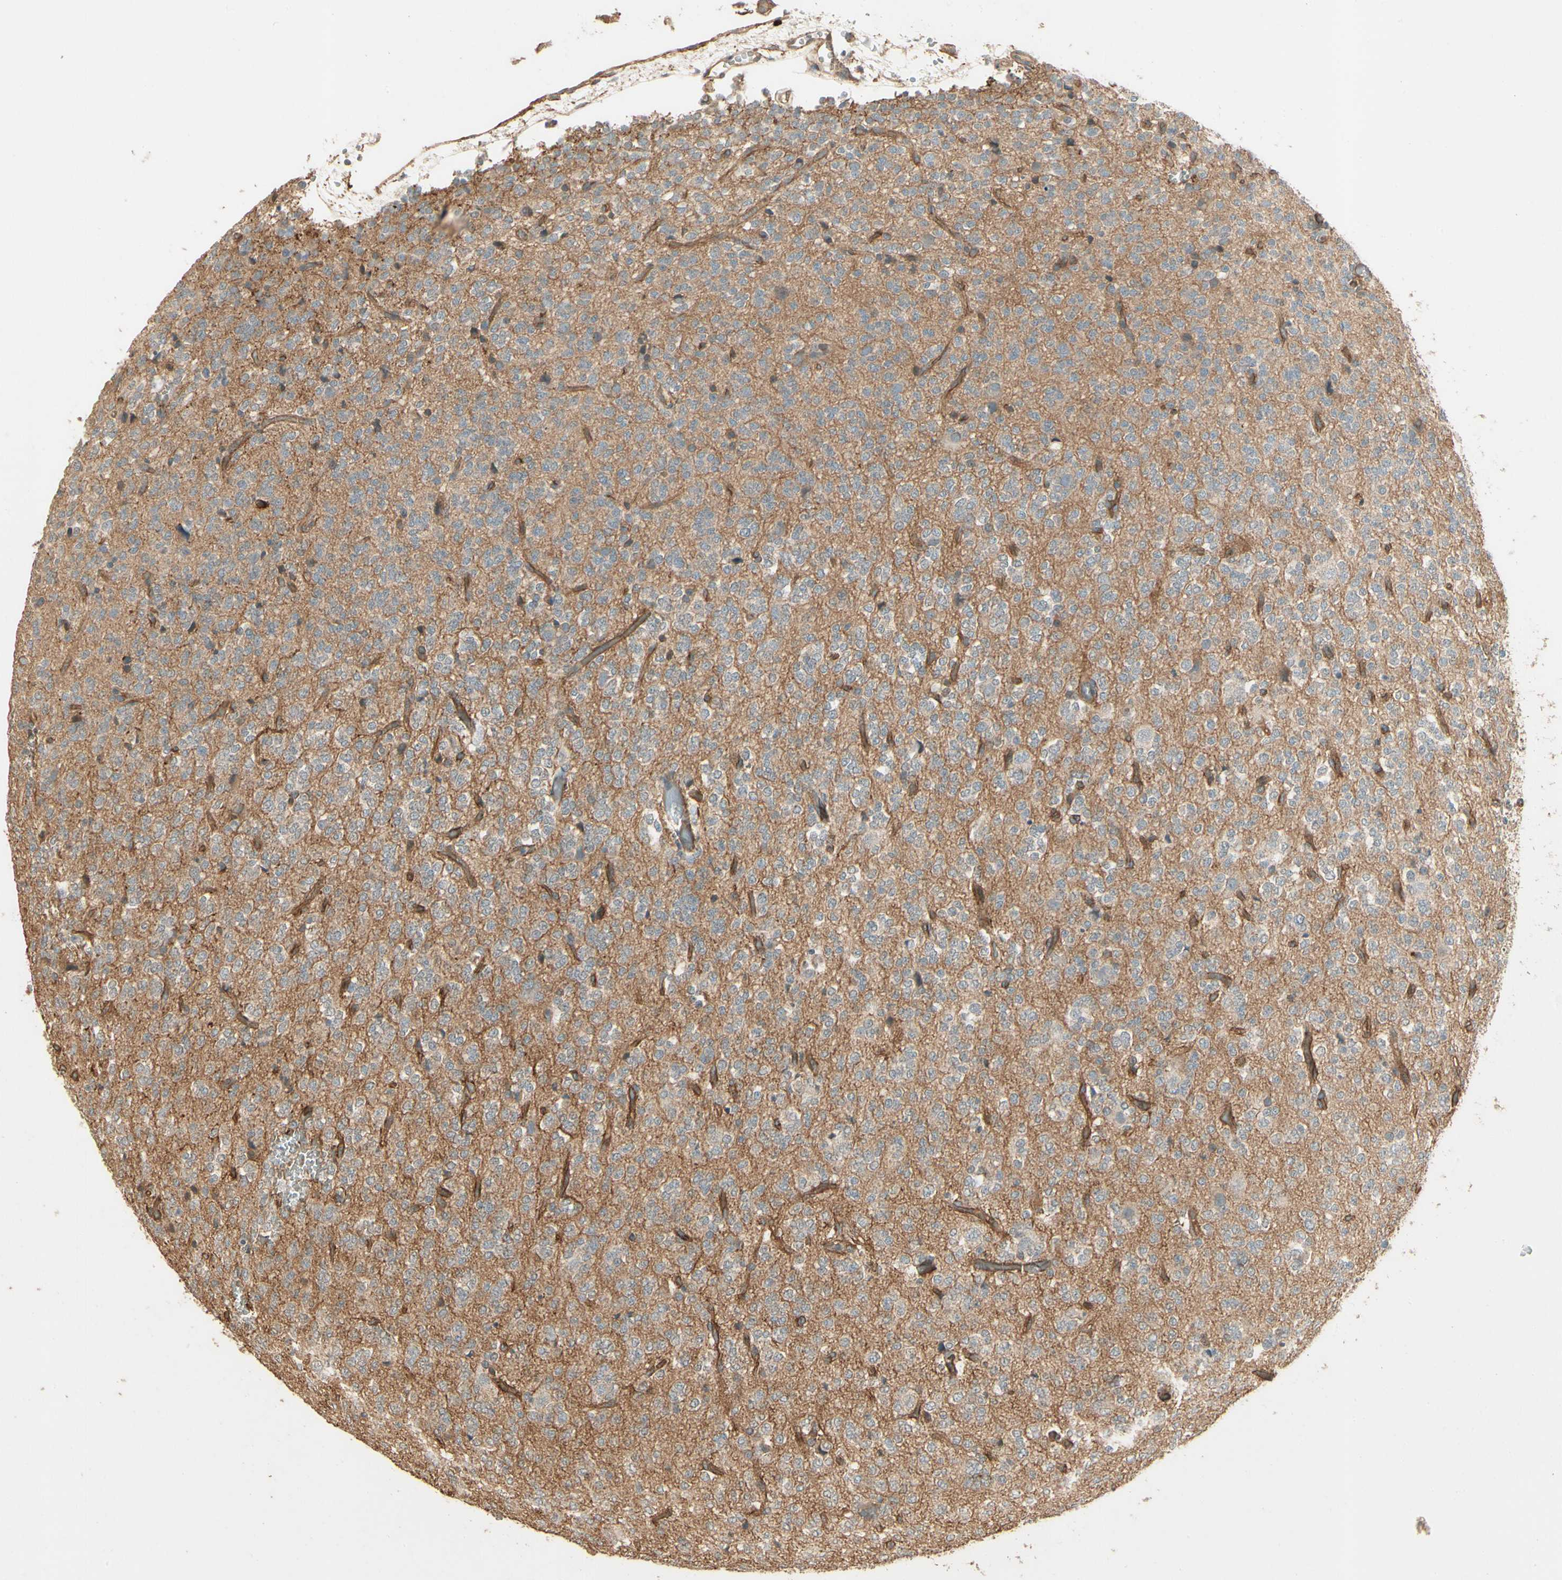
{"staining": {"intensity": "negative", "quantity": "none", "location": "none"}, "tissue": "glioma", "cell_type": "Tumor cells", "image_type": "cancer", "snomed": [{"axis": "morphology", "description": "Glioma, malignant, Low grade"}, {"axis": "topography", "description": "Brain"}], "caption": "This is an immunohistochemistry (IHC) photomicrograph of glioma. There is no positivity in tumor cells.", "gene": "RNF180", "patient": {"sex": "male", "age": 38}}